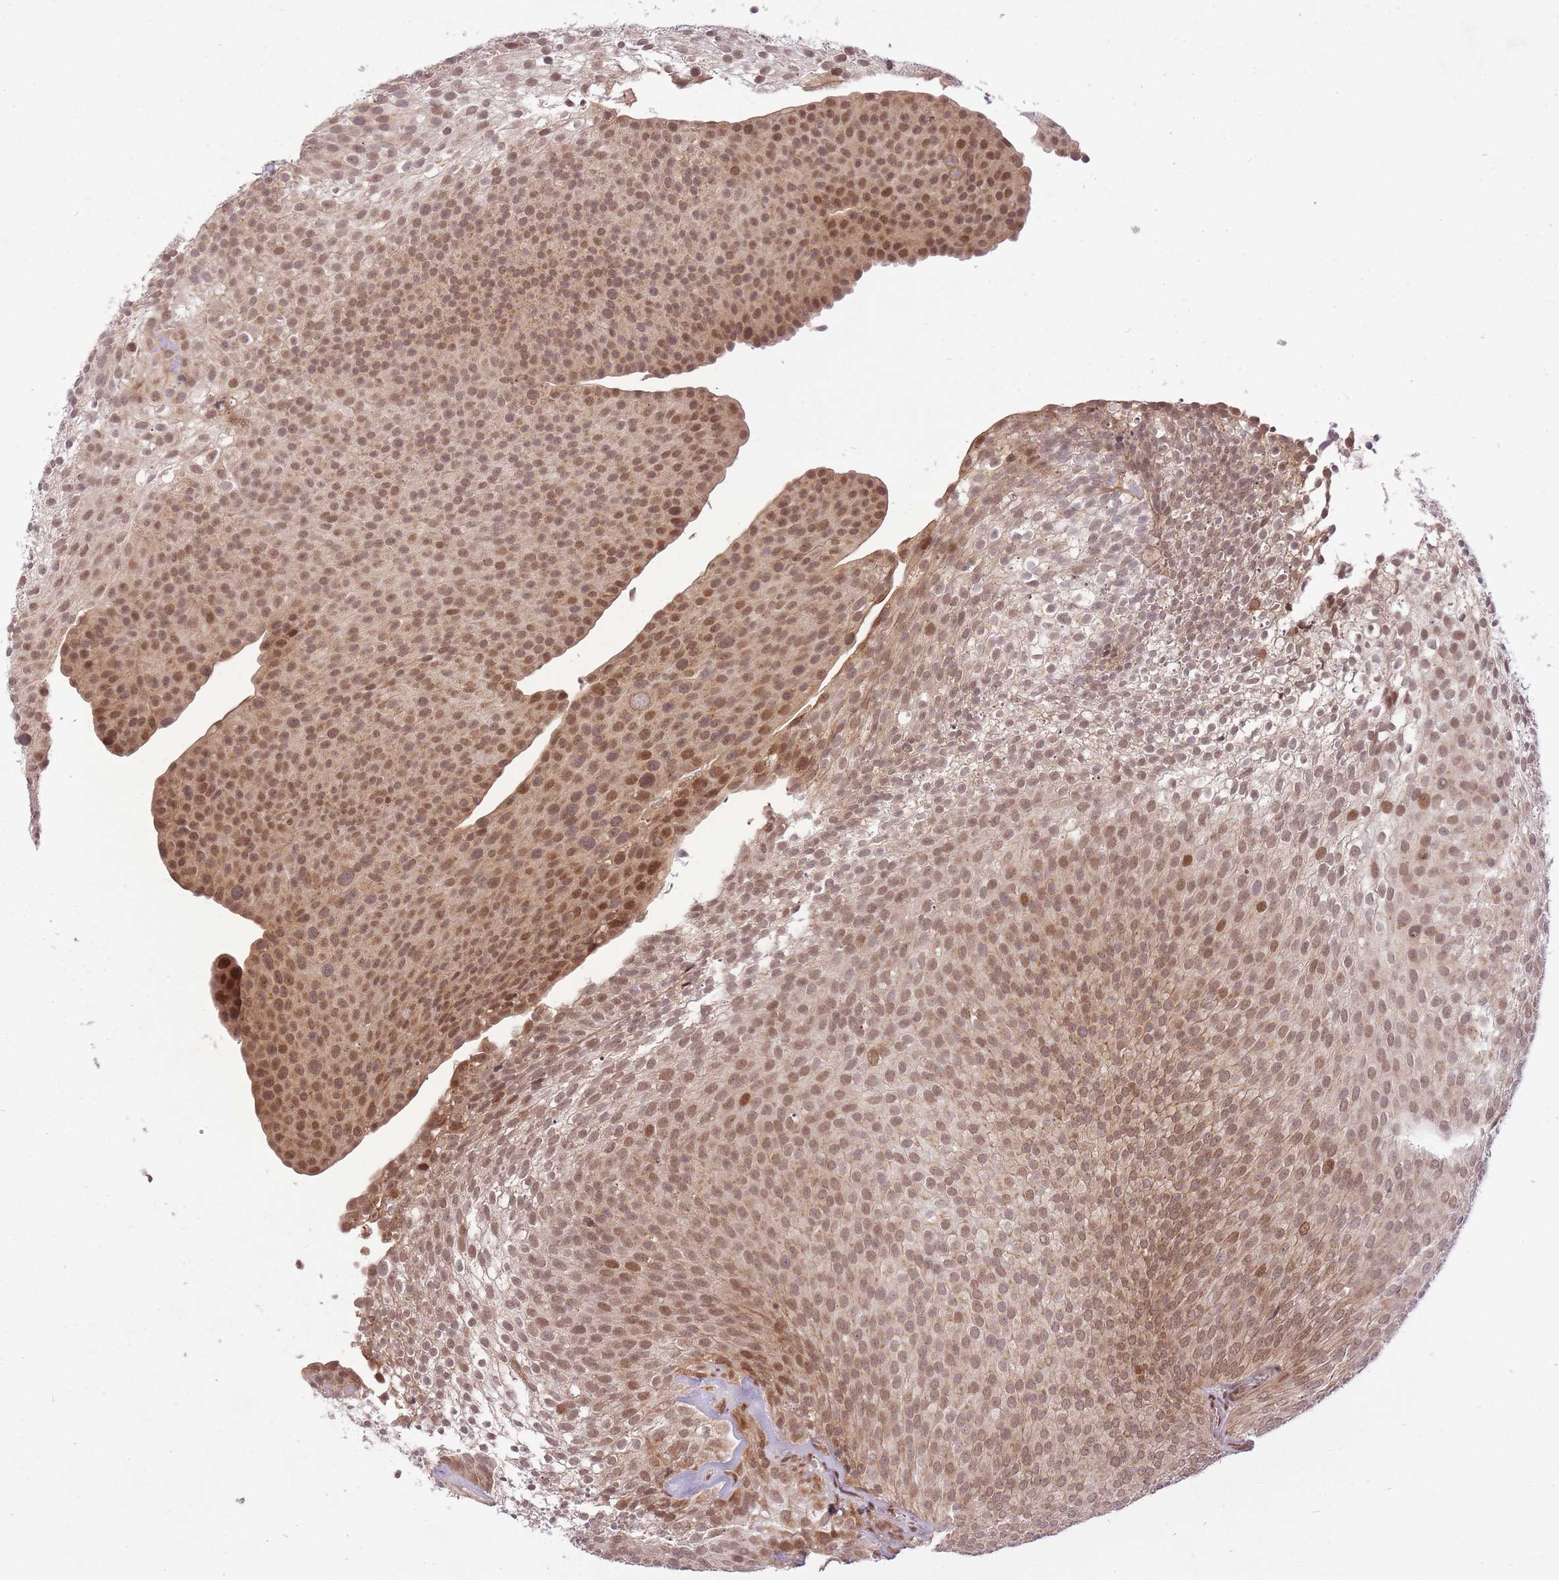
{"staining": {"intensity": "moderate", "quantity": ">75%", "location": "cytoplasmic/membranous,nuclear"}, "tissue": "urothelial cancer", "cell_type": "Tumor cells", "image_type": "cancer", "snomed": [{"axis": "morphology", "description": "Urothelial carcinoma, Low grade"}, {"axis": "topography", "description": "Urinary bladder"}], "caption": "A brown stain shows moderate cytoplasmic/membranous and nuclear expression of a protein in urothelial cancer tumor cells.", "gene": "ZNF391", "patient": {"sex": "male", "age": 91}}